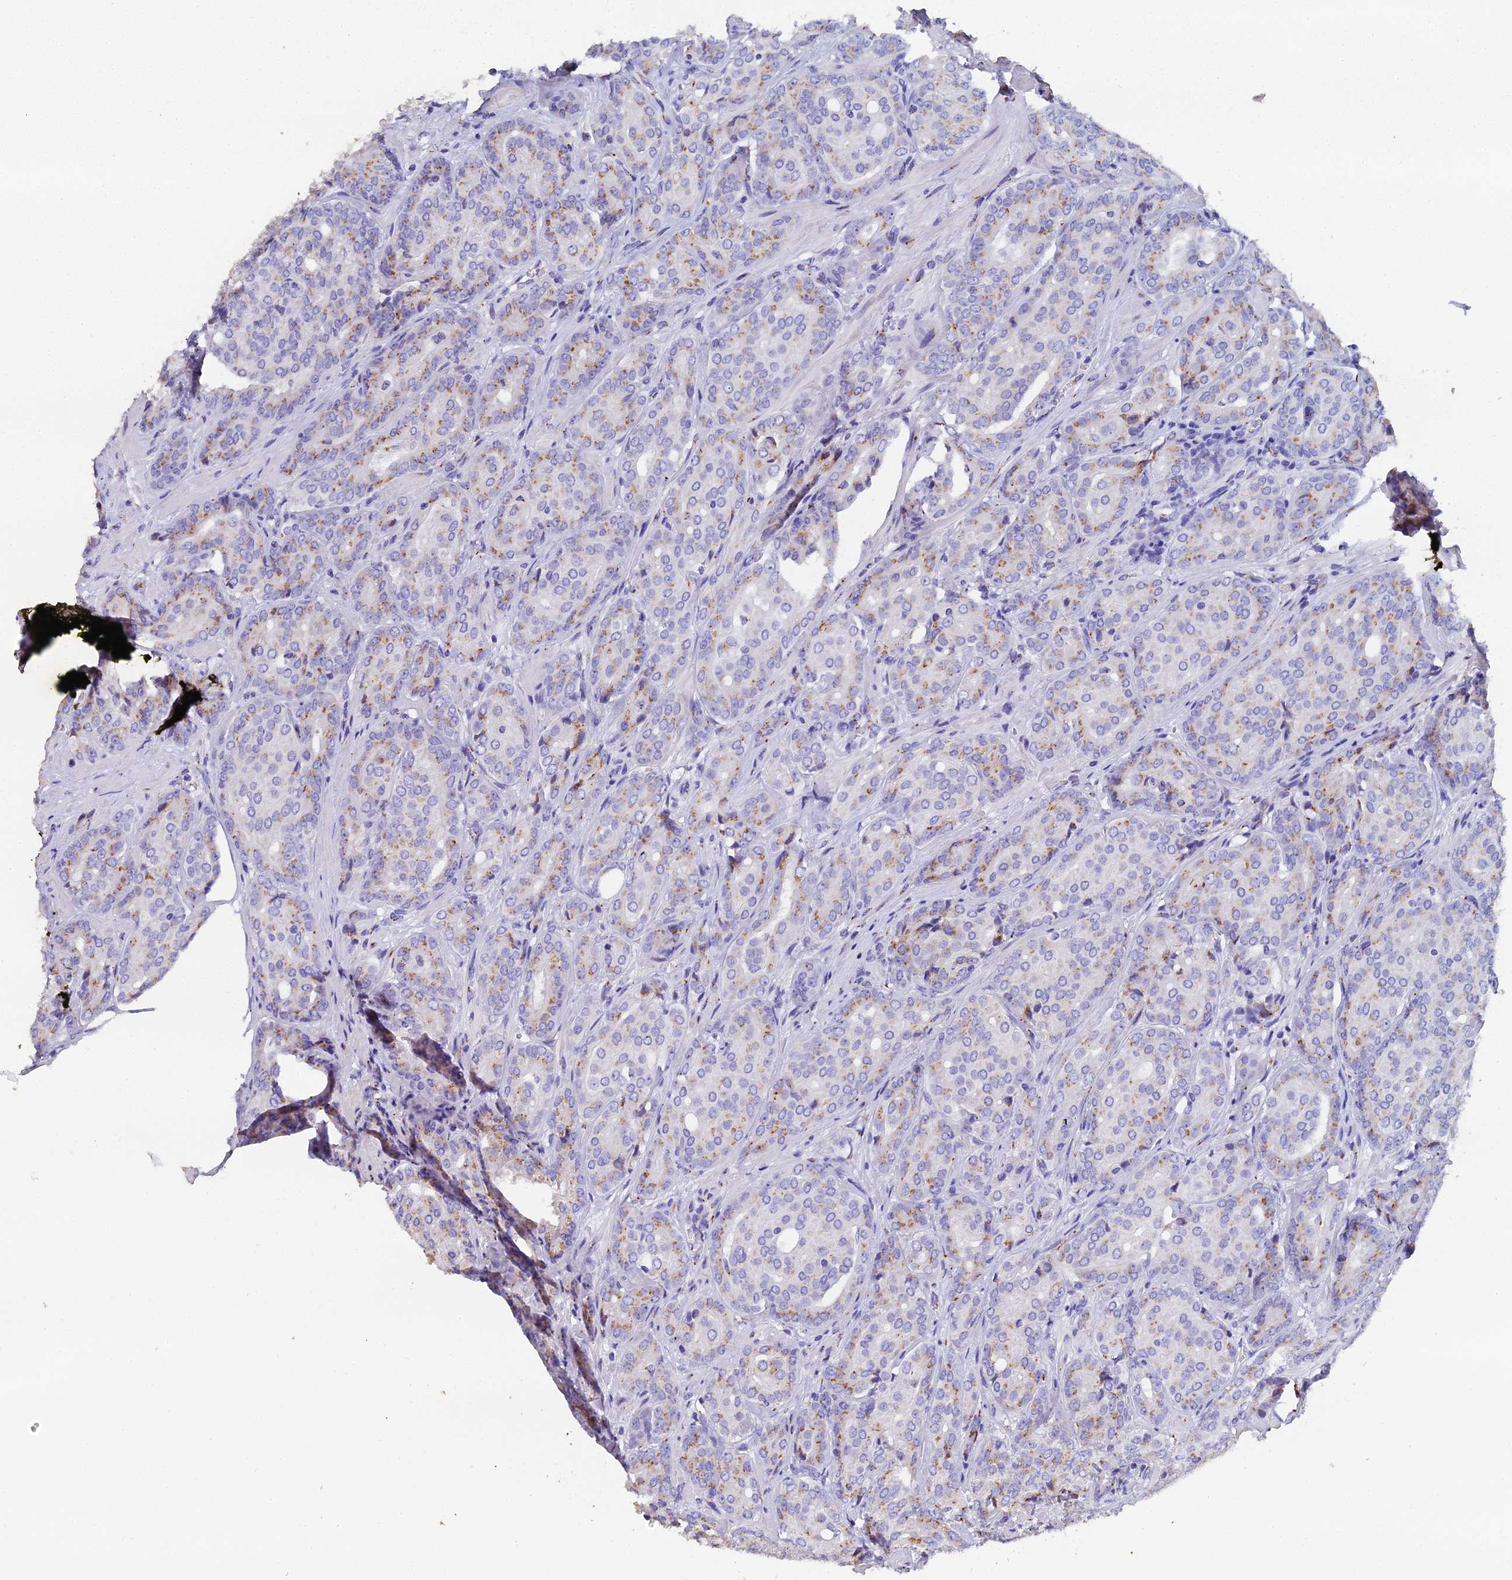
{"staining": {"intensity": "moderate", "quantity": "<25%", "location": "cytoplasmic/membranous"}, "tissue": "prostate cancer", "cell_type": "Tumor cells", "image_type": "cancer", "snomed": [{"axis": "morphology", "description": "Adenocarcinoma, High grade"}, {"axis": "topography", "description": "Prostate"}], "caption": "High-grade adenocarcinoma (prostate) stained with immunohistochemistry (IHC) reveals moderate cytoplasmic/membranous expression in approximately <25% of tumor cells.", "gene": "ENSG00000268674", "patient": {"sex": "male", "age": 68}}